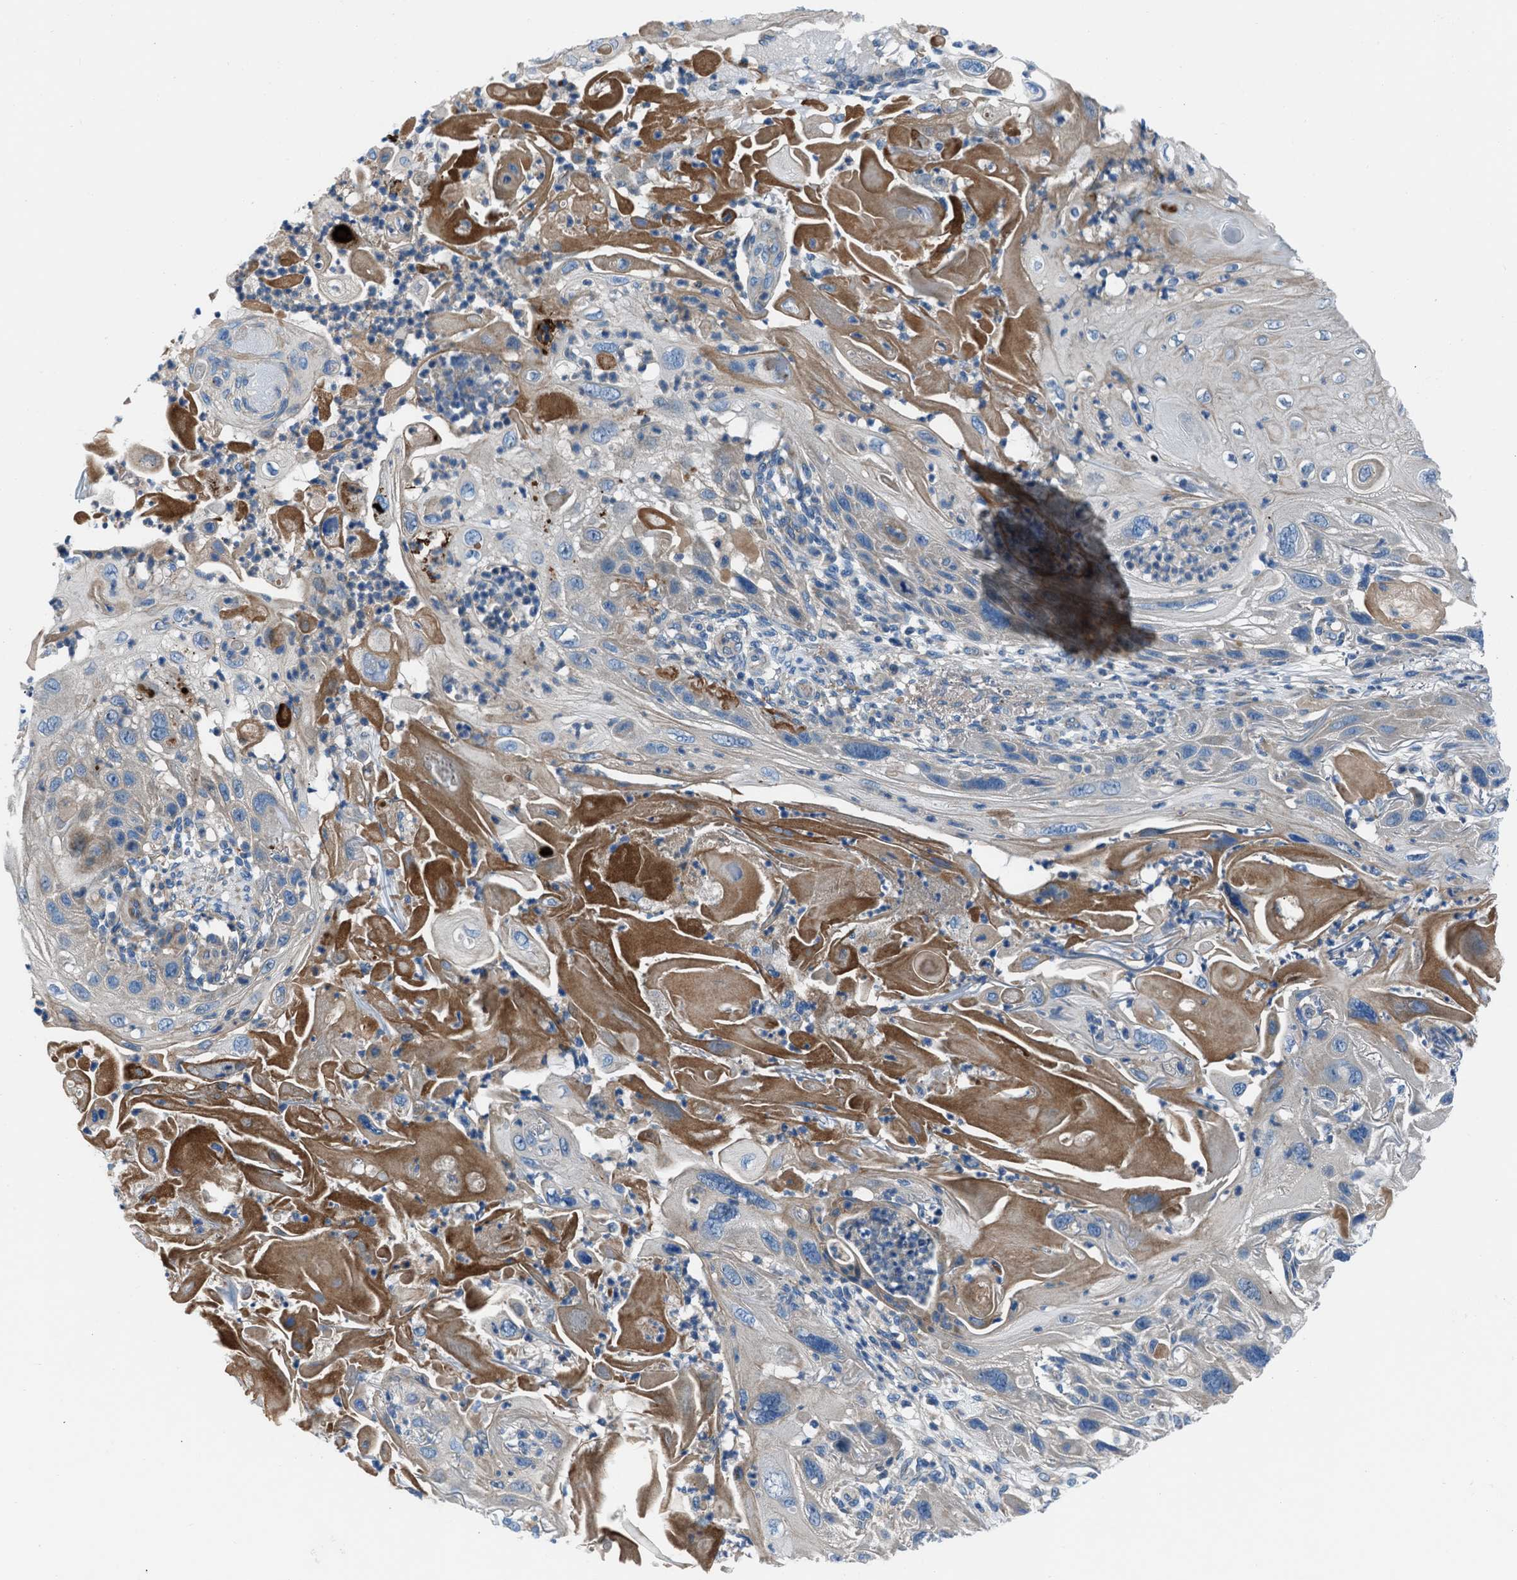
{"staining": {"intensity": "weak", "quantity": "25%-75%", "location": "cytoplasmic/membranous"}, "tissue": "skin cancer", "cell_type": "Tumor cells", "image_type": "cancer", "snomed": [{"axis": "morphology", "description": "Squamous cell carcinoma, NOS"}, {"axis": "topography", "description": "Skin"}], "caption": "Immunohistochemical staining of human skin squamous cell carcinoma shows low levels of weak cytoplasmic/membranous protein positivity in about 25%-75% of tumor cells.", "gene": "SLC38A6", "patient": {"sex": "female", "age": 77}}